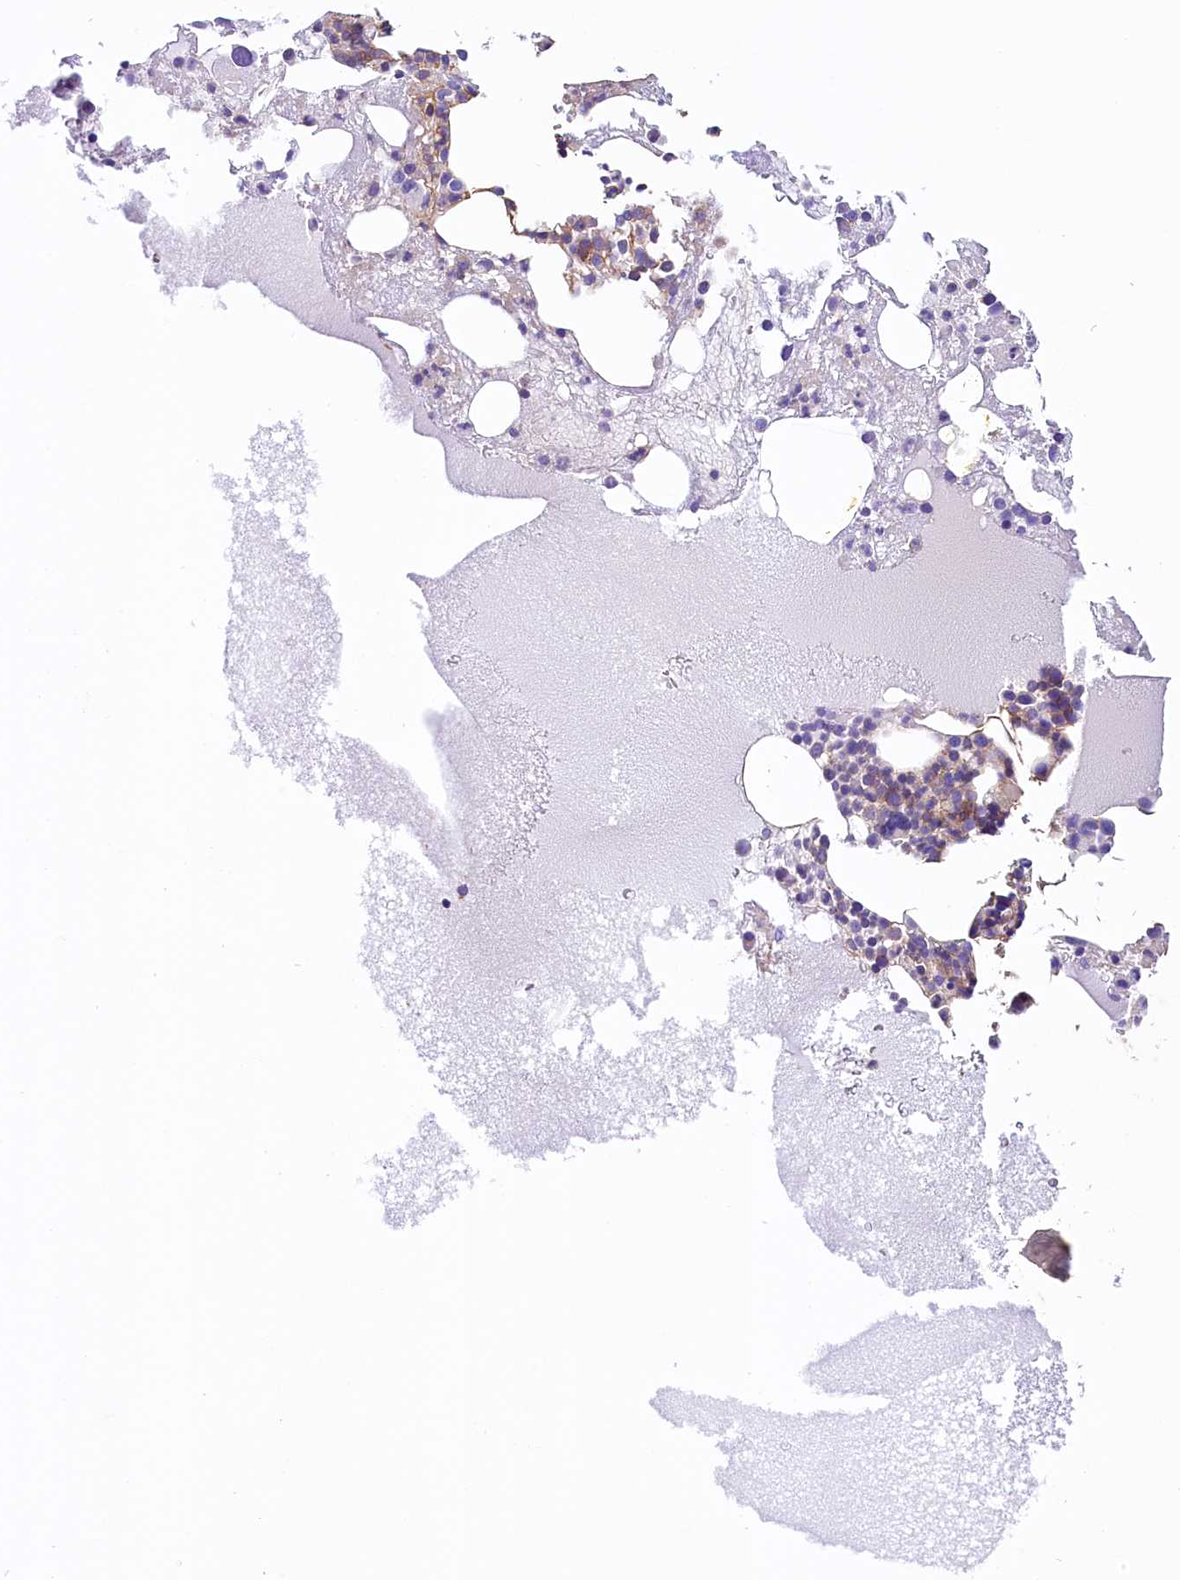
{"staining": {"intensity": "moderate", "quantity": "25%-75%", "location": "cytoplasmic/membranous"}, "tissue": "bone marrow", "cell_type": "Hematopoietic cells", "image_type": "normal", "snomed": [{"axis": "morphology", "description": "Normal tissue, NOS"}, {"axis": "topography", "description": "Bone marrow"}], "caption": "IHC staining of normal bone marrow, which shows medium levels of moderate cytoplasmic/membranous positivity in about 25%-75% of hematopoietic cells indicating moderate cytoplasmic/membranous protein staining. The staining was performed using DAB (3,3'-diaminobenzidine) (brown) for protein detection and nuclei were counterstained in hematoxylin (blue).", "gene": "ATP2B4", "patient": {"sex": "male", "age": 61}}